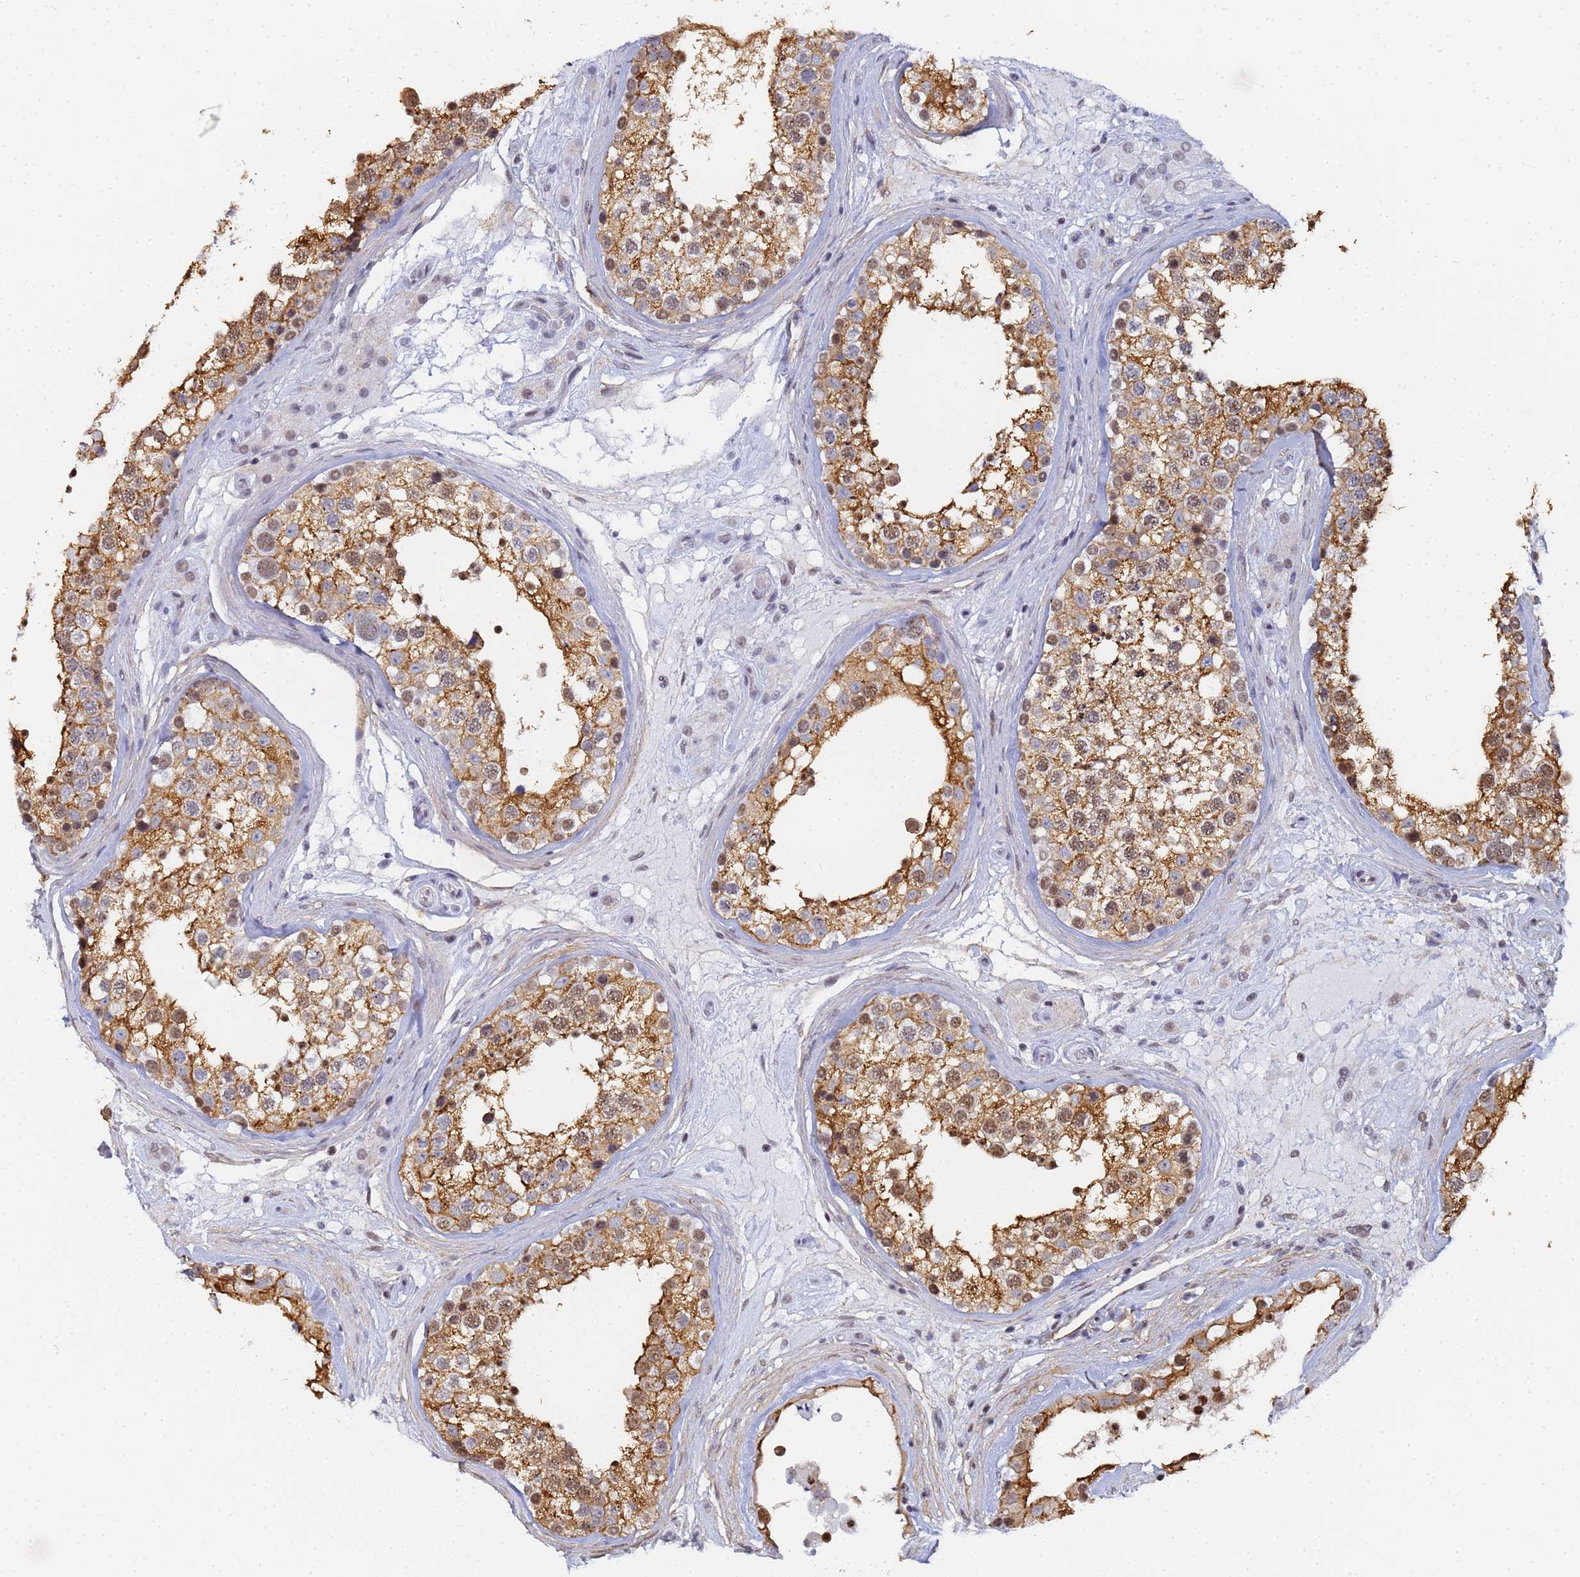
{"staining": {"intensity": "moderate", "quantity": ">75%", "location": "cytoplasmic/membranous,nuclear"}, "tissue": "testis", "cell_type": "Cells in seminiferous ducts", "image_type": "normal", "snomed": [{"axis": "morphology", "description": "Normal tissue, NOS"}, {"axis": "topography", "description": "Testis"}], "caption": "DAB immunohistochemical staining of benign human testis displays moderate cytoplasmic/membranous,nuclear protein staining in approximately >75% of cells in seminiferous ducts.", "gene": "PRRT4", "patient": {"sex": "male", "age": 46}}